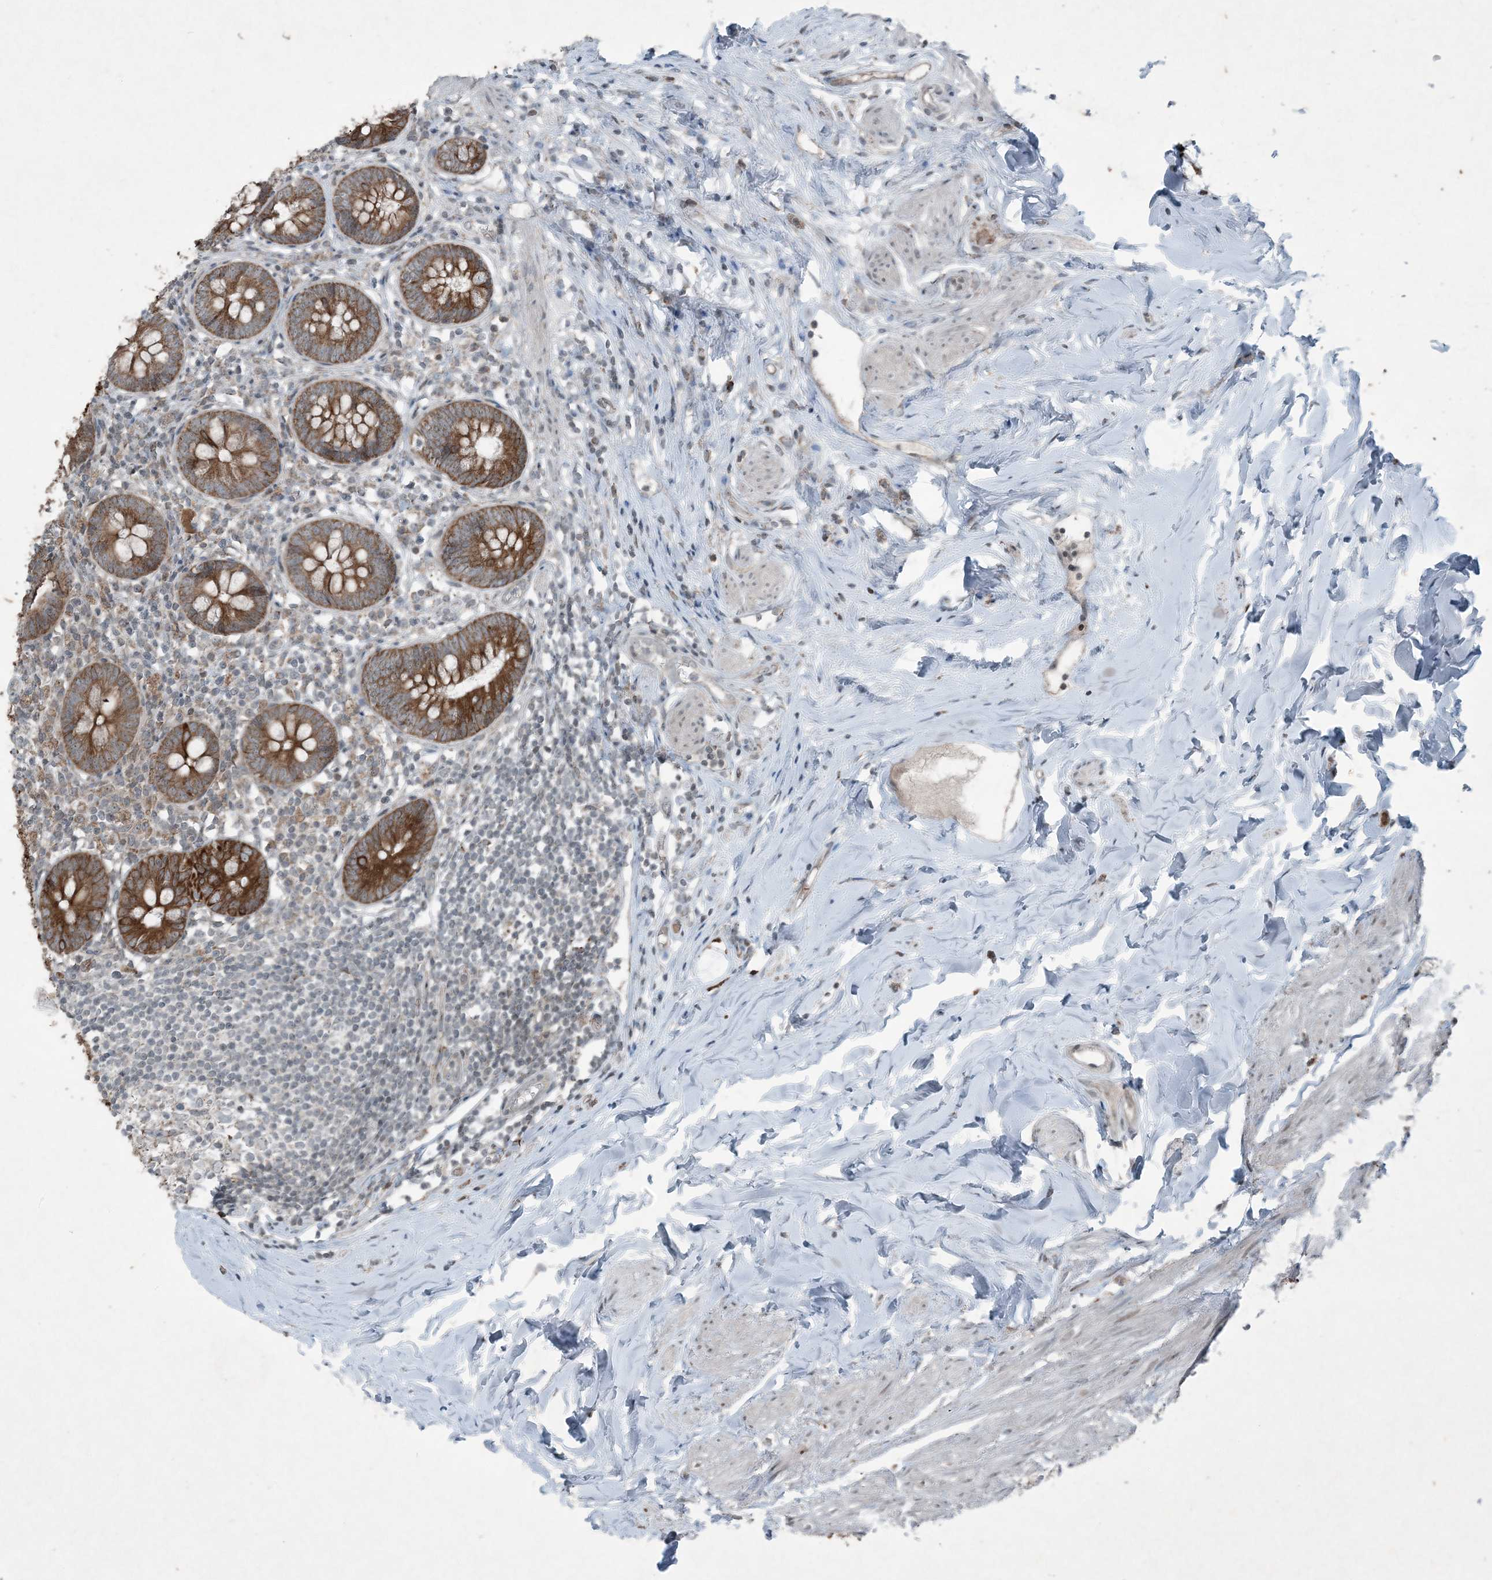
{"staining": {"intensity": "strong", "quantity": "25%-75%", "location": "cytoplasmic/membranous"}, "tissue": "appendix", "cell_type": "Glandular cells", "image_type": "normal", "snomed": [{"axis": "morphology", "description": "Normal tissue, NOS"}, {"axis": "topography", "description": "Appendix"}], "caption": "Immunohistochemistry (IHC) photomicrograph of benign human appendix stained for a protein (brown), which exhibits high levels of strong cytoplasmic/membranous positivity in approximately 25%-75% of glandular cells.", "gene": "PC", "patient": {"sex": "female", "age": 62}}